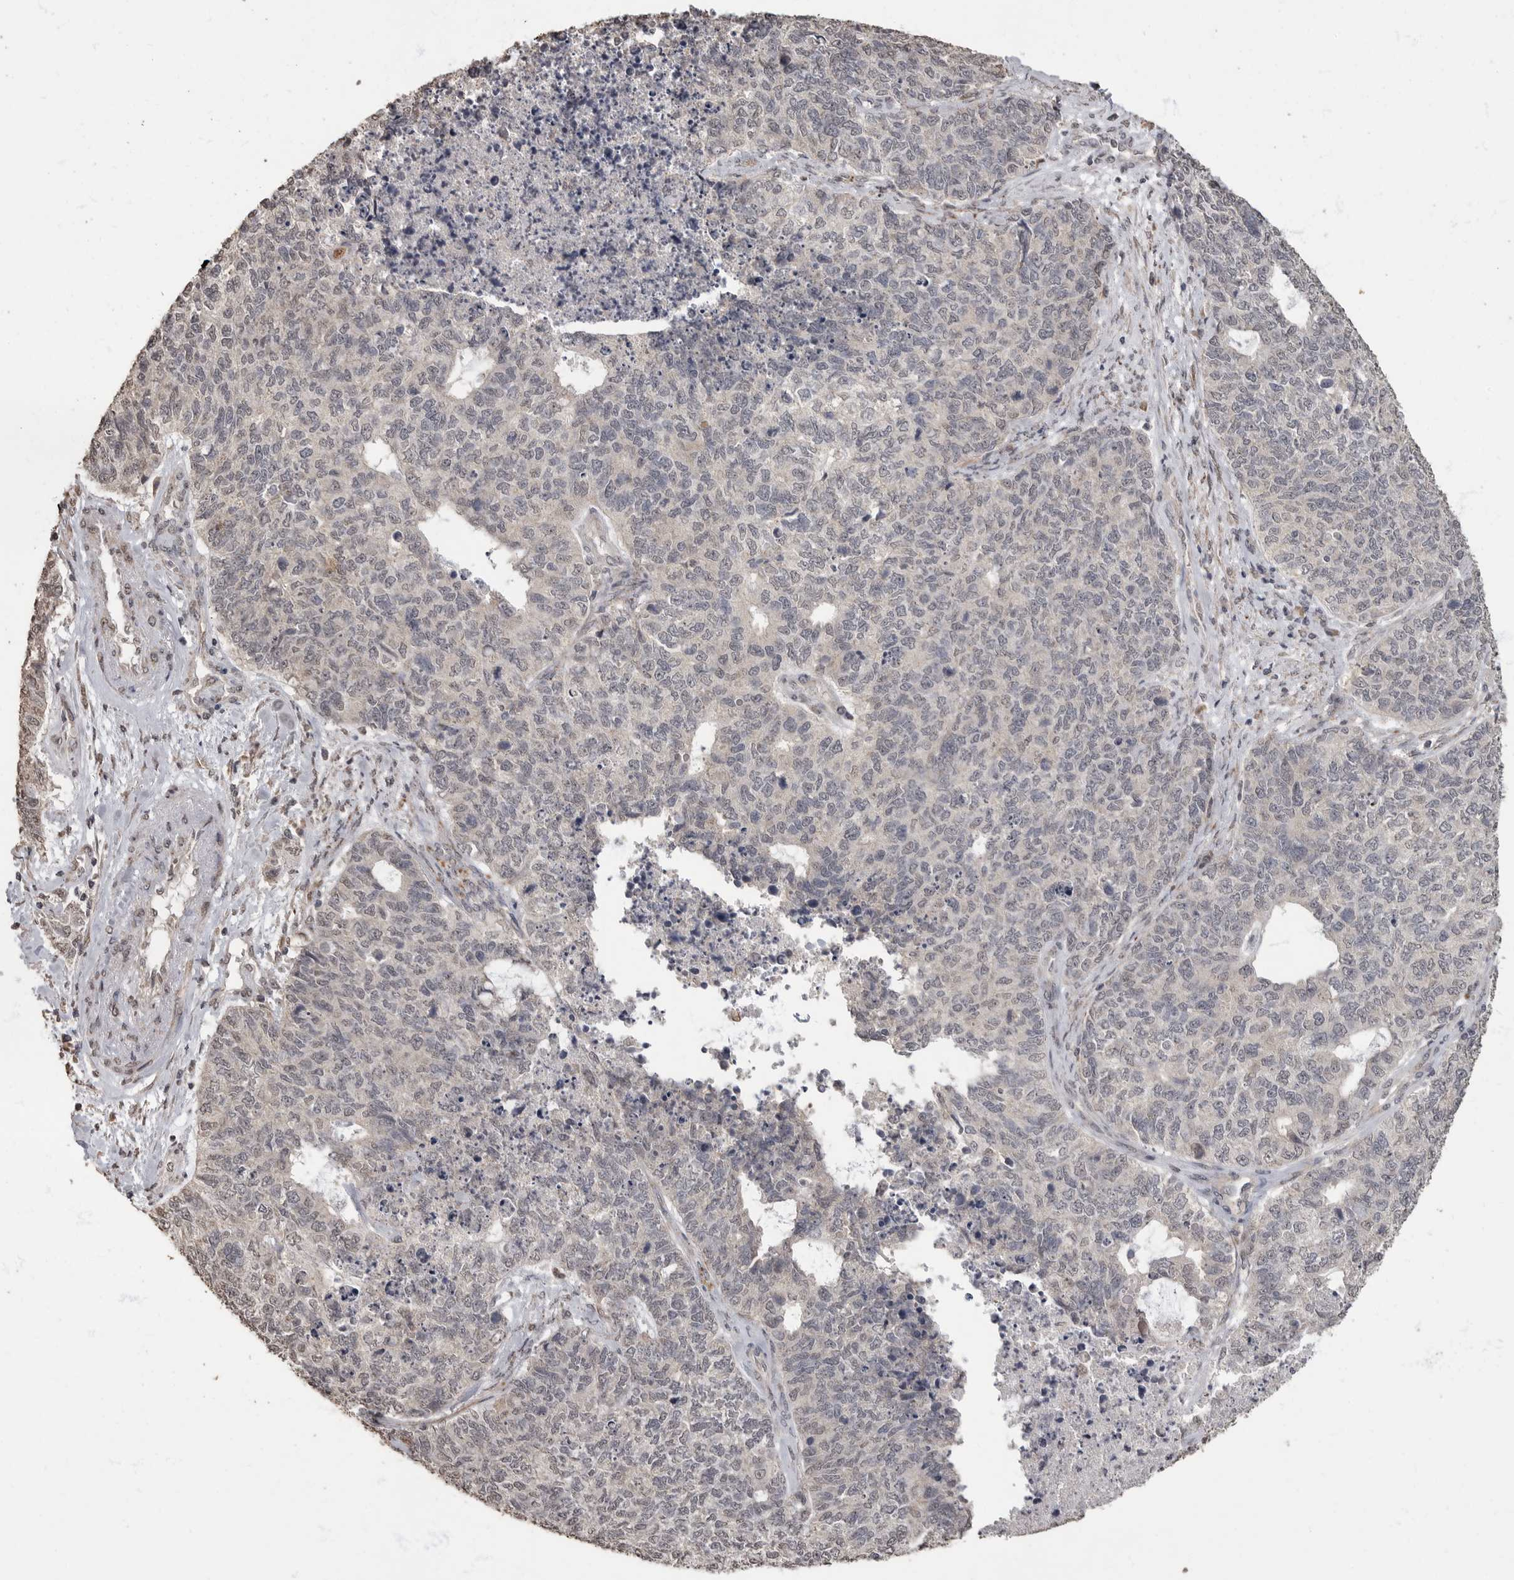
{"staining": {"intensity": "negative", "quantity": "none", "location": "none"}, "tissue": "cervical cancer", "cell_type": "Tumor cells", "image_type": "cancer", "snomed": [{"axis": "morphology", "description": "Squamous cell carcinoma, NOS"}, {"axis": "topography", "description": "Cervix"}], "caption": "High magnification brightfield microscopy of squamous cell carcinoma (cervical) stained with DAB (3,3'-diaminobenzidine) (brown) and counterstained with hematoxylin (blue): tumor cells show no significant expression.", "gene": "MAFG", "patient": {"sex": "female", "age": 63}}